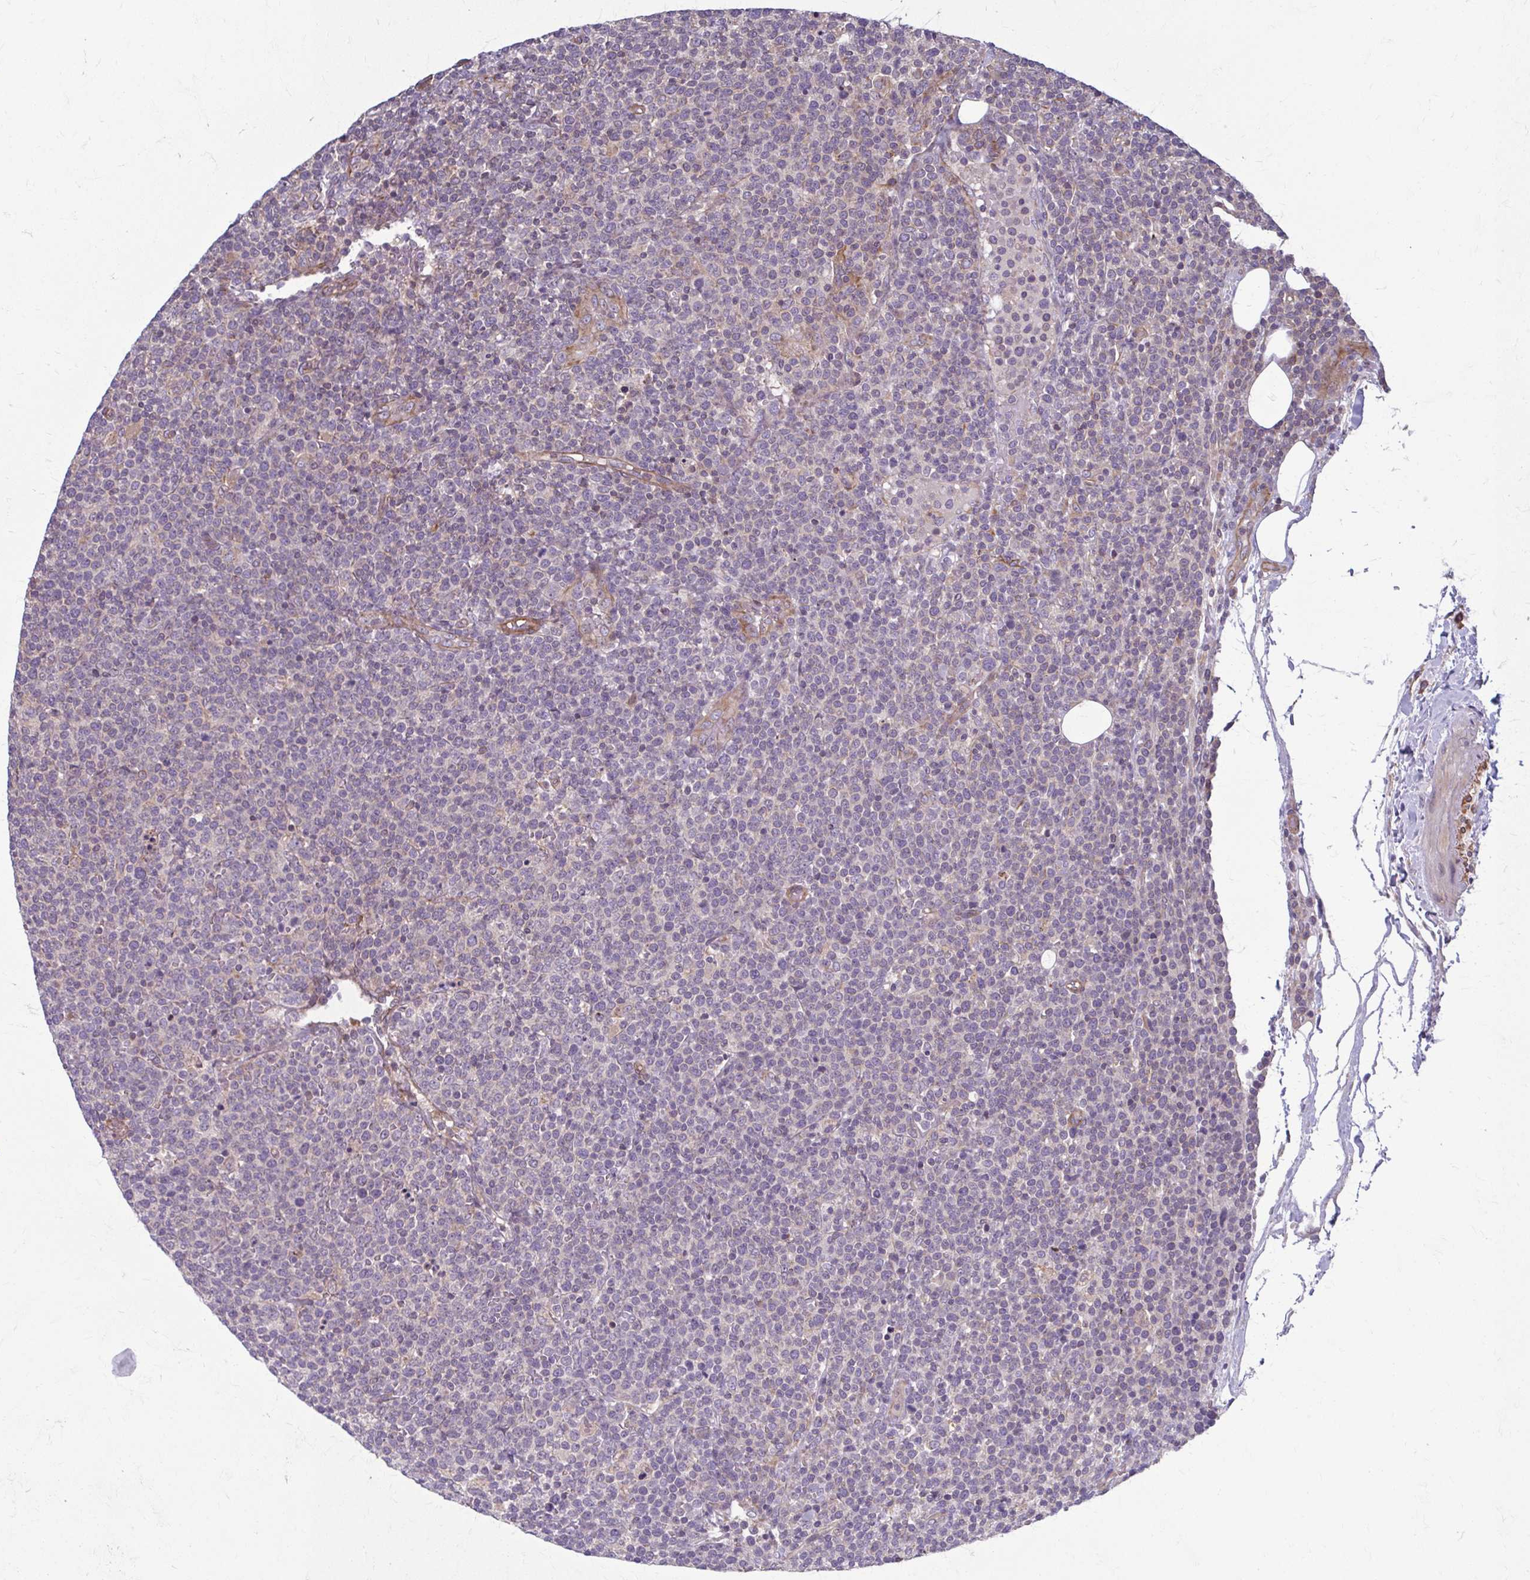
{"staining": {"intensity": "negative", "quantity": "none", "location": "none"}, "tissue": "lymphoma", "cell_type": "Tumor cells", "image_type": "cancer", "snomed": [{"axis": "morphology", "description": "Malignant lymphoma, non-Hodgkin's type, High grade"}, {"axis": "topography", "description": "Lymph node"}], "caption": "DAB (3,3'-diaminobenzidine) immunohistochemical staining of human lymphoma demonstrates no significant positivity in tumor cells.", "gene": "EID2B", "patient": {"sex": "male", "age": 61}}